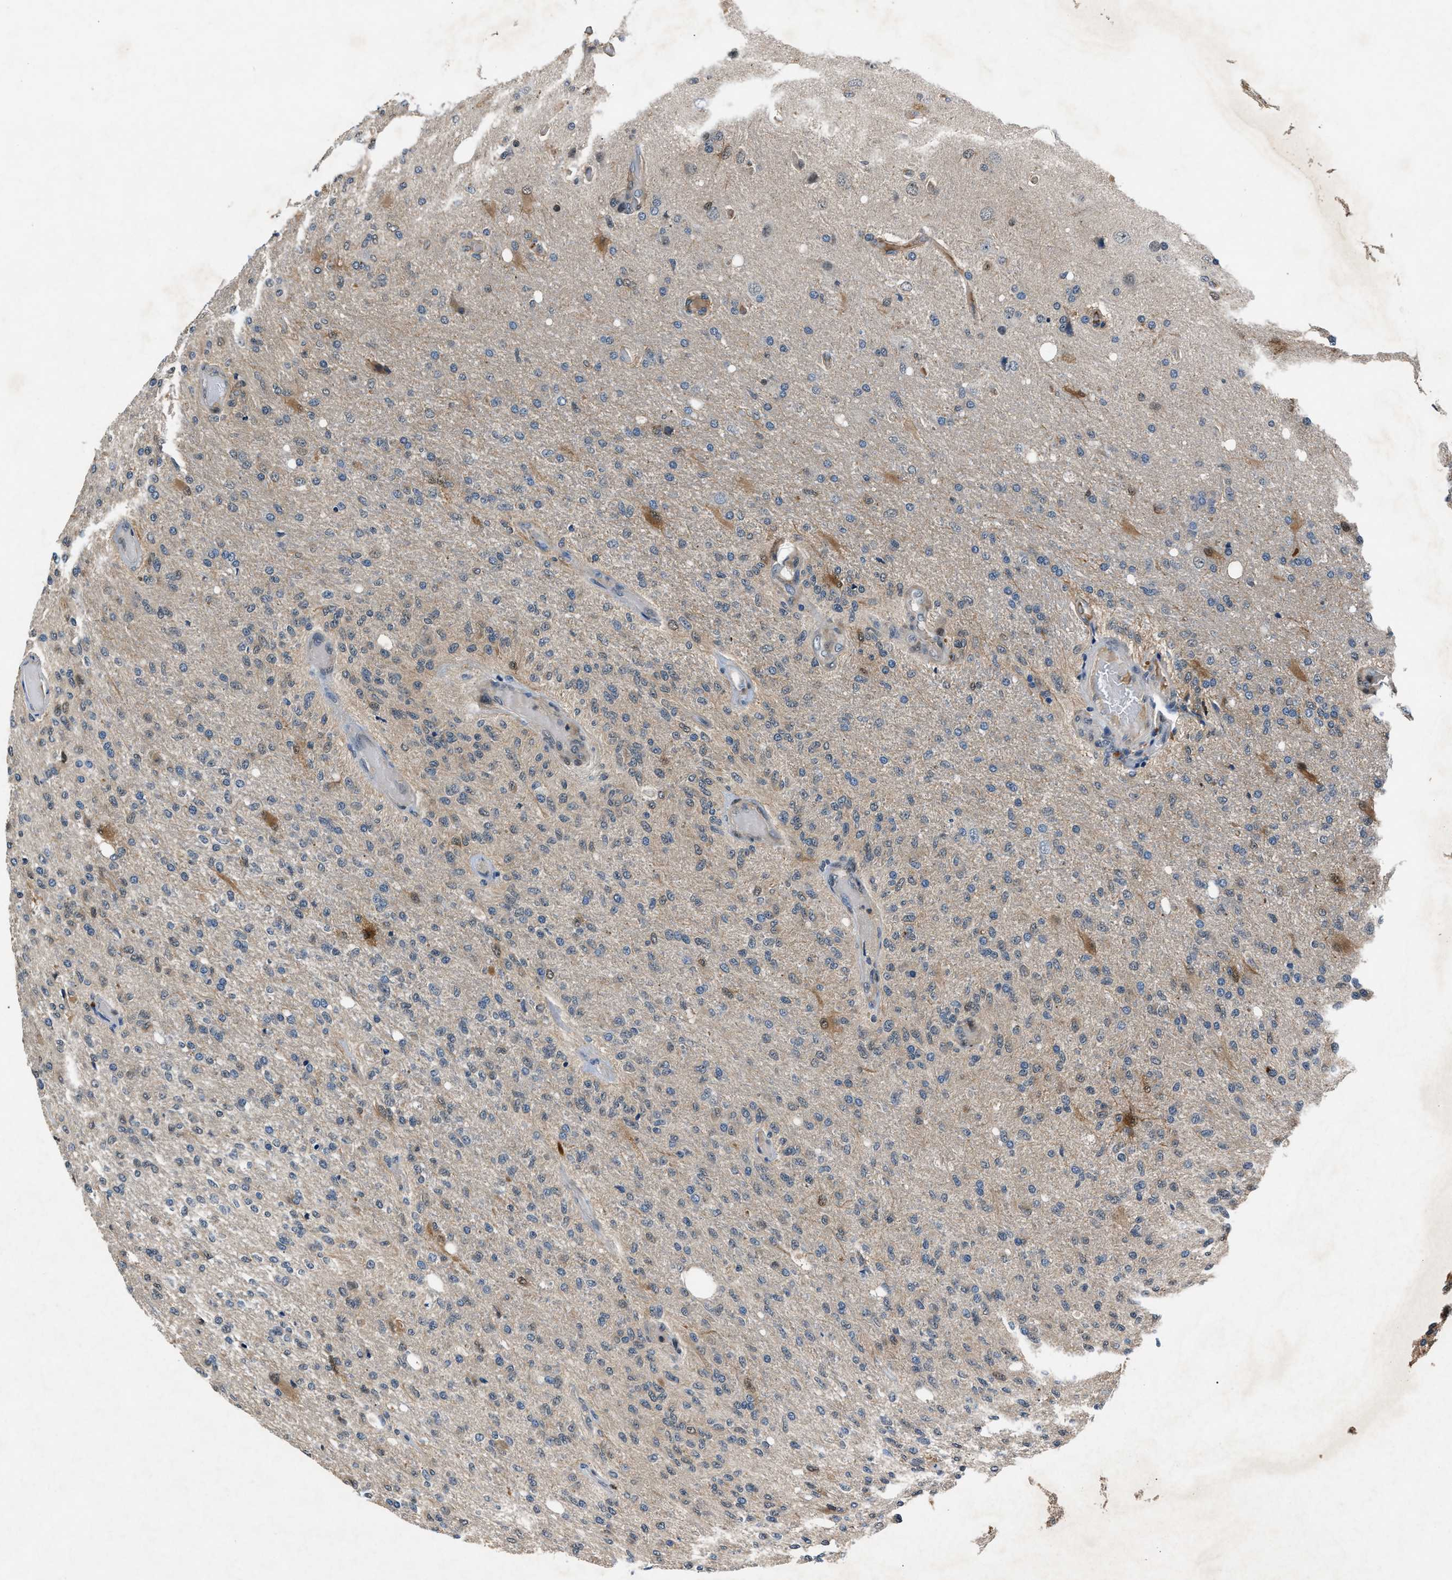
{"staining": {"intensity": "negative", "quantity": "none", "location": "none"}, "tissue": "glioma", "cell_type": "Tumor cells", "image_type": "cancer", "snomed": [{"axis": "morphology", "description": "Normal tissue, NOS"}, {"axis": "morphology", "description": "Glioma, malignant, High grade"}, {"axis": "topography", "description": "Cerebral cortex"}], "caption": "Glioma was stained to show a protein in brown. There is no significant expression in tumor cells.", "gene": "TP53I3", "patient": {"sex": "male", "age": 77}}